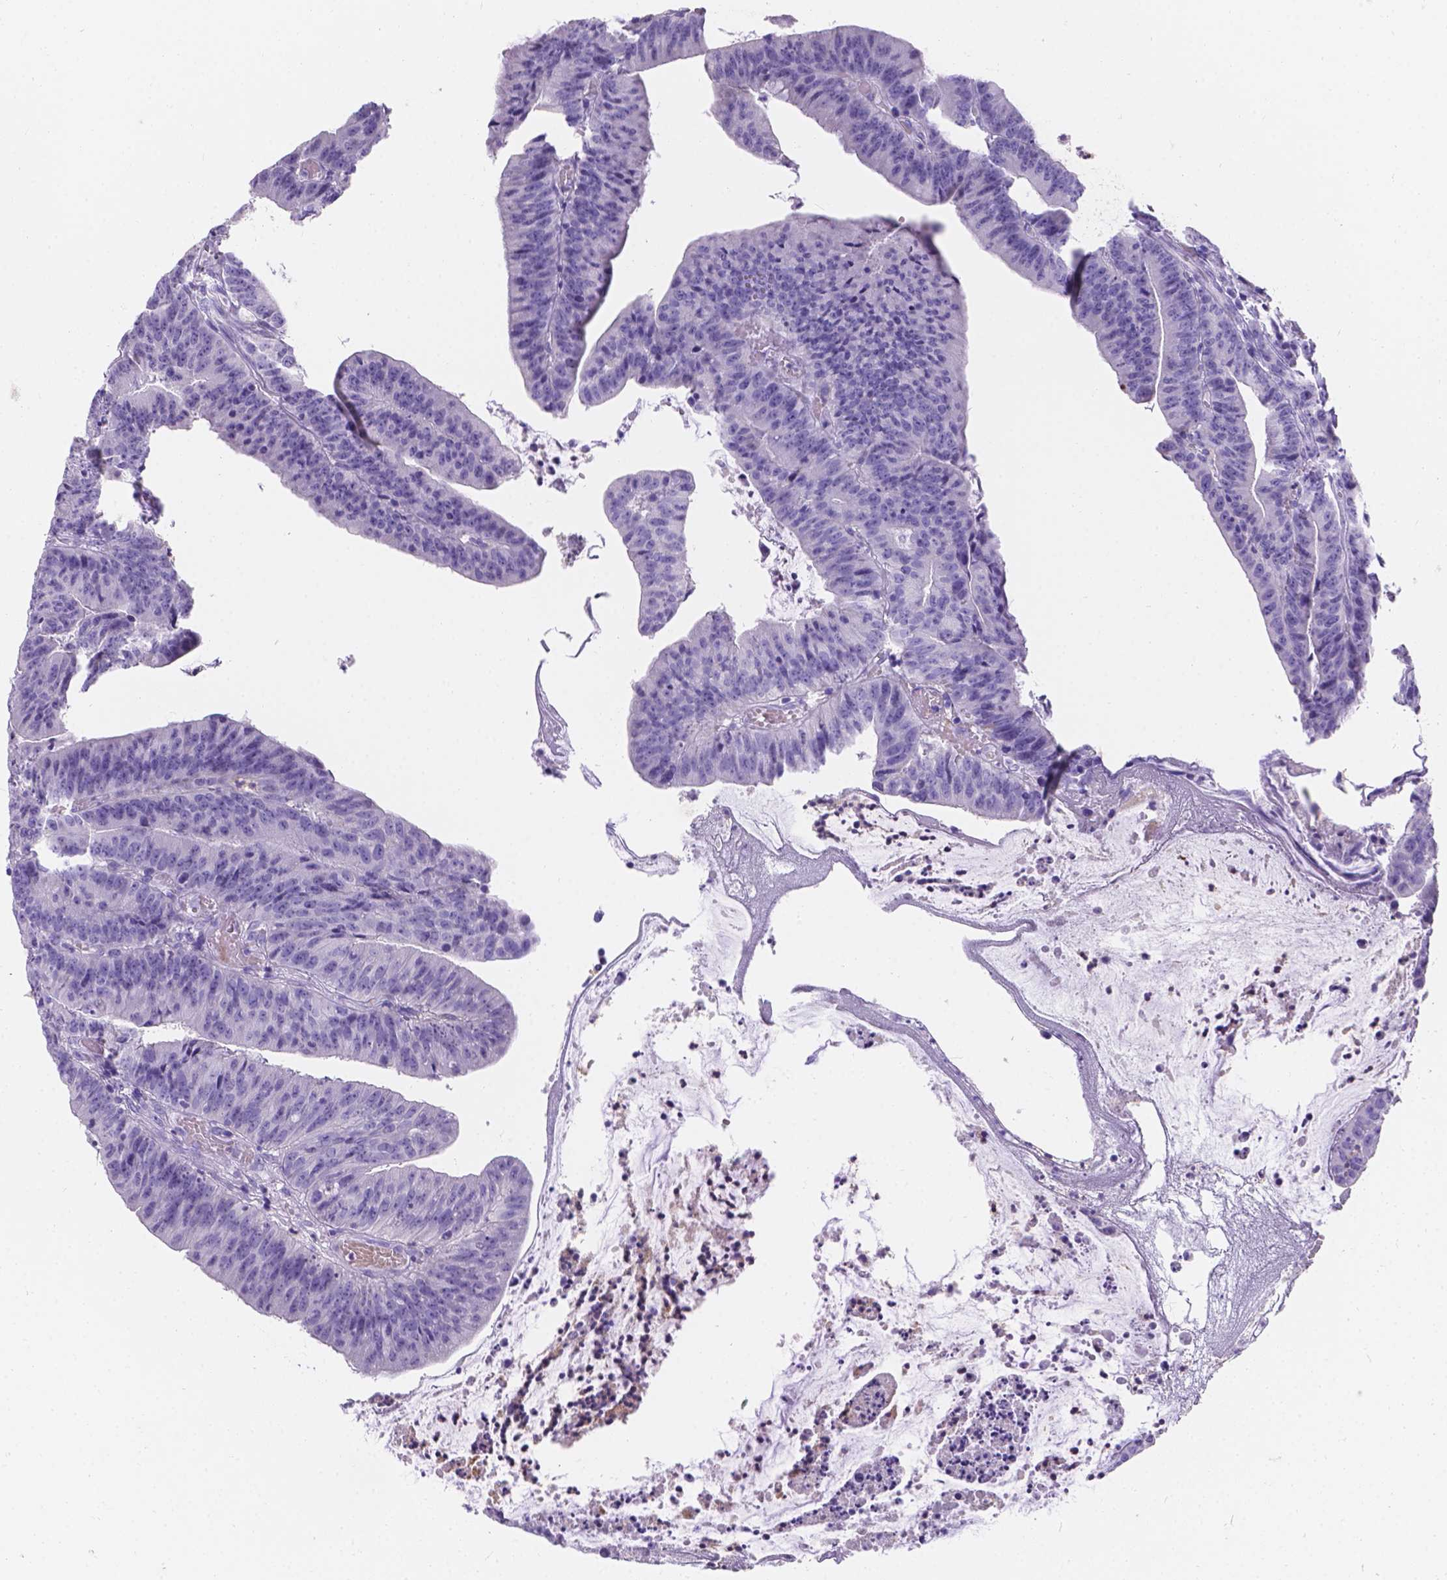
{"staining": {"intensity": "negative", "quantity": "none", "location": "none"}, "tissue": "colorectal cancer", "cell_type": "Tumor cells", "image_type": "cancer", "snomed": [{"axis": "morphology", "description": "Adenocarcinoma, NOS"}, {"axis": "topography", "description": "Colon"}], "caption": "Tumor cells are negative for protein expression in human colorectal adenocarcinoma.", "gene": "GNRHR", "patient": {"sex": "female", "age": 78}}